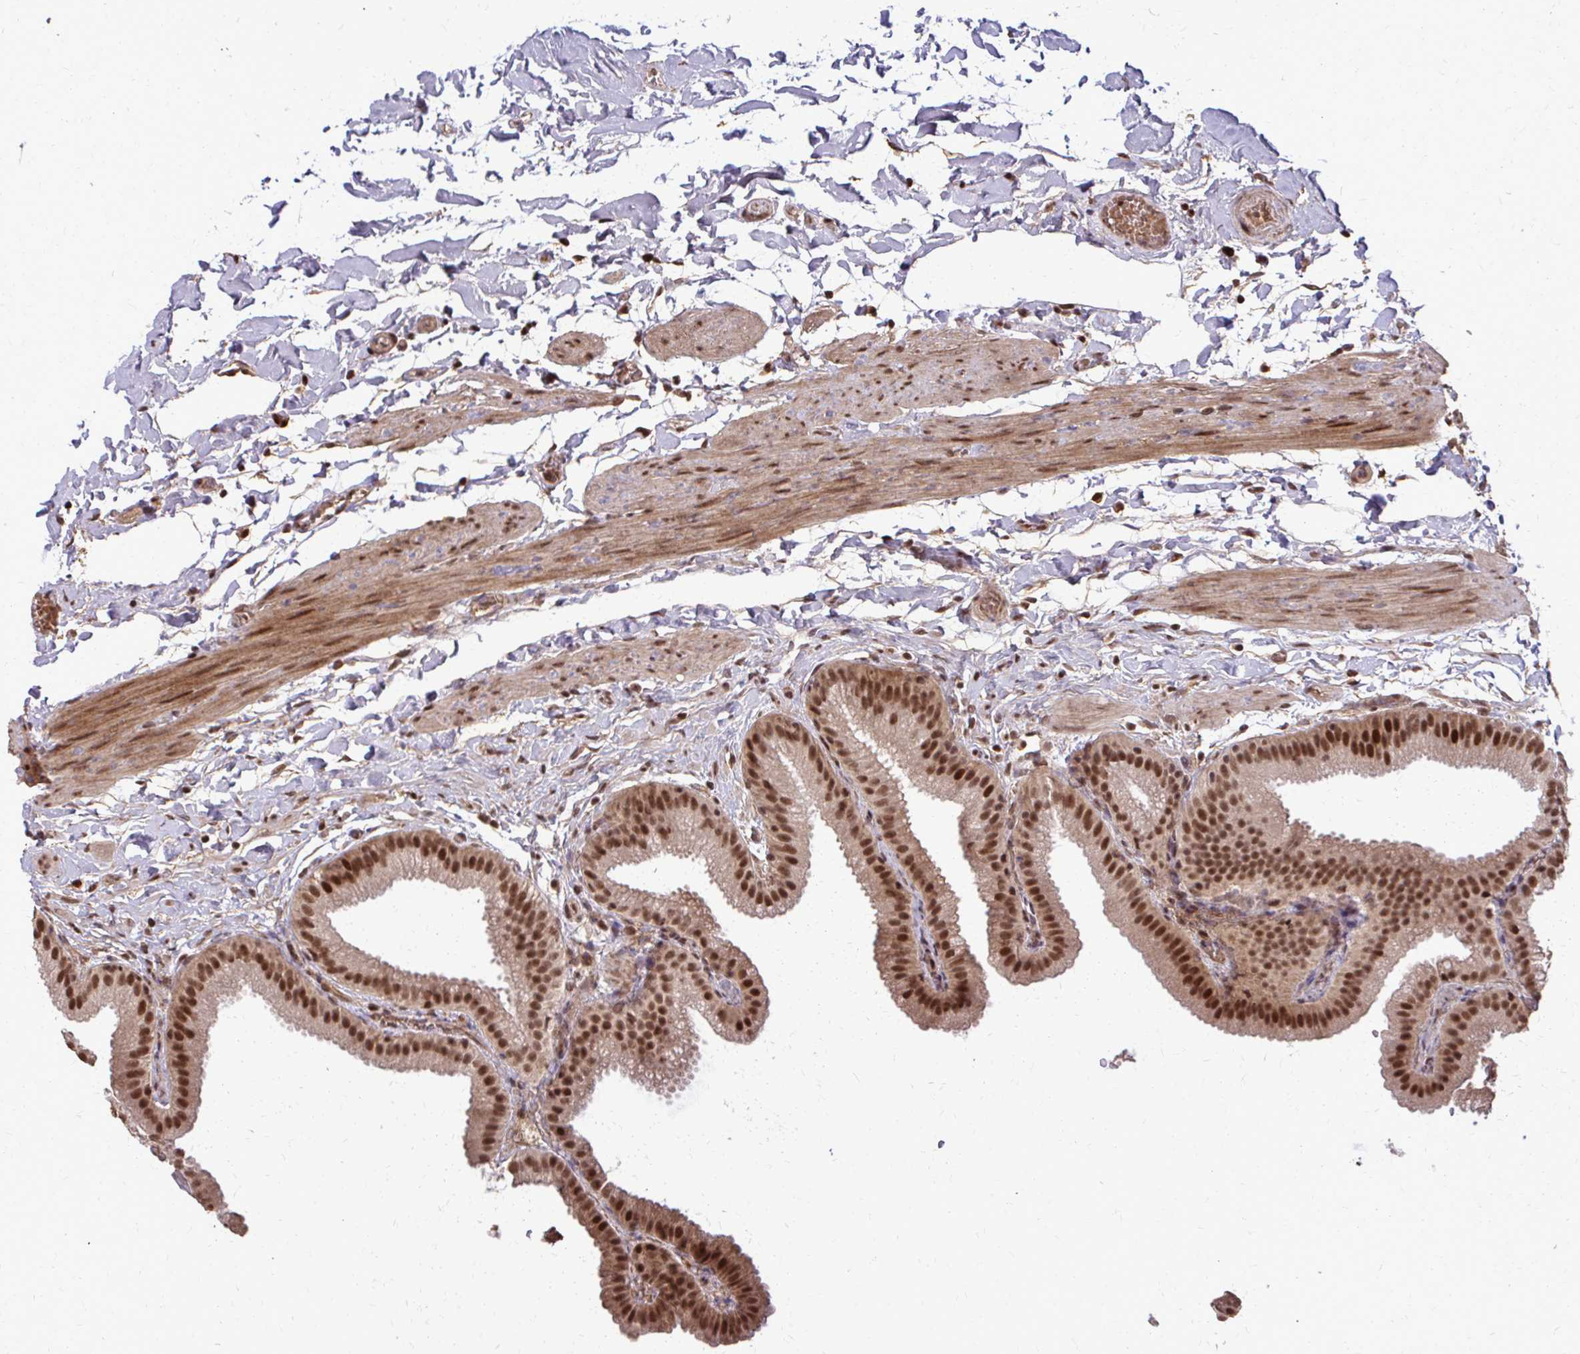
{"staining": {"intensity": "strong", "quantity": ">75%", "location": "nuclear"}, "tissue": "gallbladder", "cell_type": "Glandular cells", "image_type": "normal", "snomed": [{"axis": "morphology", "description": "Normal tissue, NOS"}, {"axis": "topography", "description": "Gallbladder"}], "caption": "Immunohistochemistry (DAB) staining of unremarkable human gallbladder reveals strong nuclear protein expression in about >75% of glandular cells.", "gene": "SS18", "patient": {"sex": "female", "age": 63}}